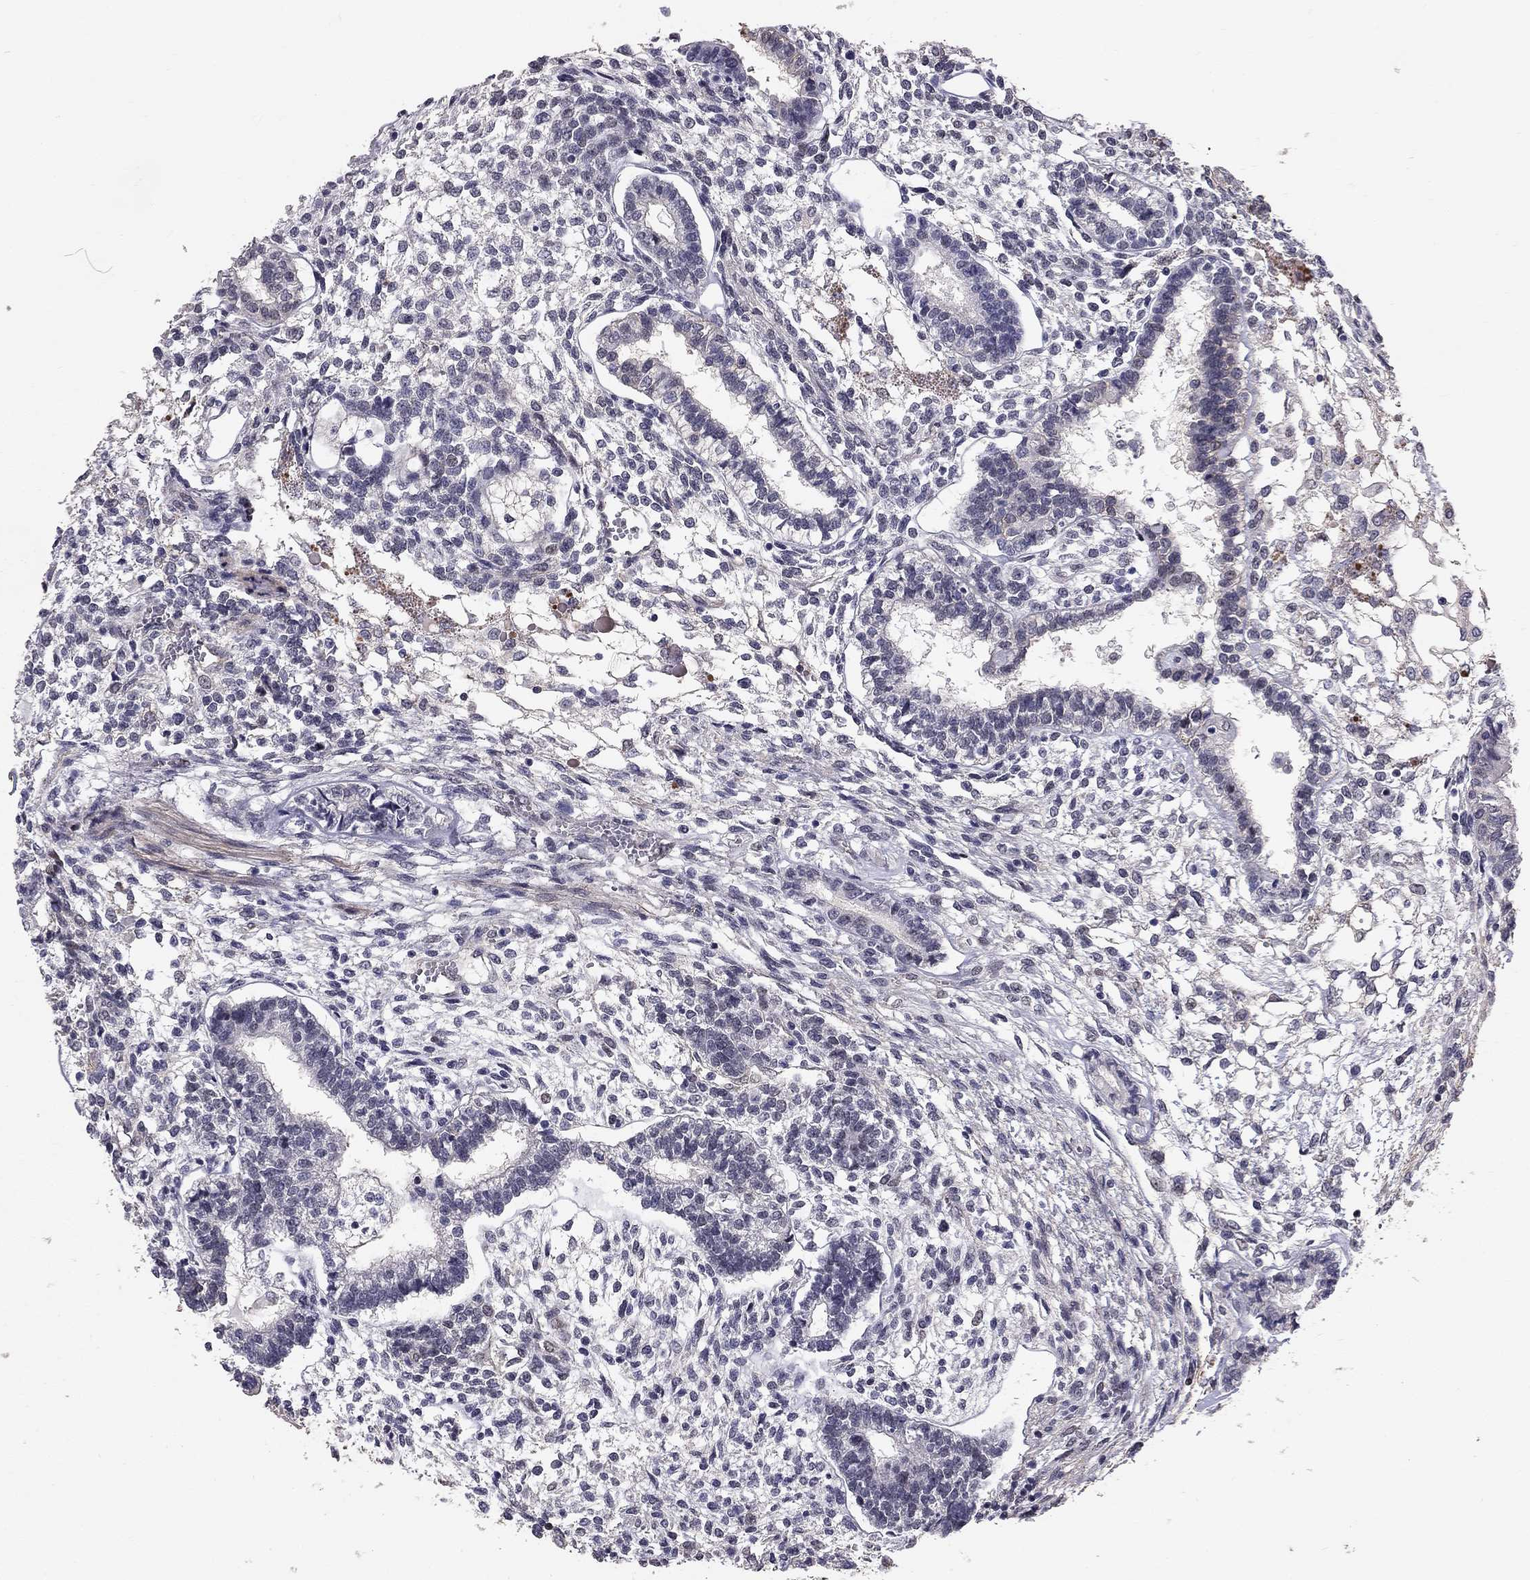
{"staining": {"intensity": "negative", "quantity": "none", "location": "none"}, "tissue": "testis cancer", "cell_type": "Tumor cells", "image_type": "cancer", "snomed": [{"axis": "morphology", "description": "Carcinoma, Embryonal, NOS"}, {"axis": "topography", "description": "Testis"}], "caption": "This is an immunohistochemistry histopathology image of human testis cancer (embryonal carcinoma). There is no positivity in tumor cells.", "gene": "GJB4", "patient": {"sex": "male", "age": 37}}